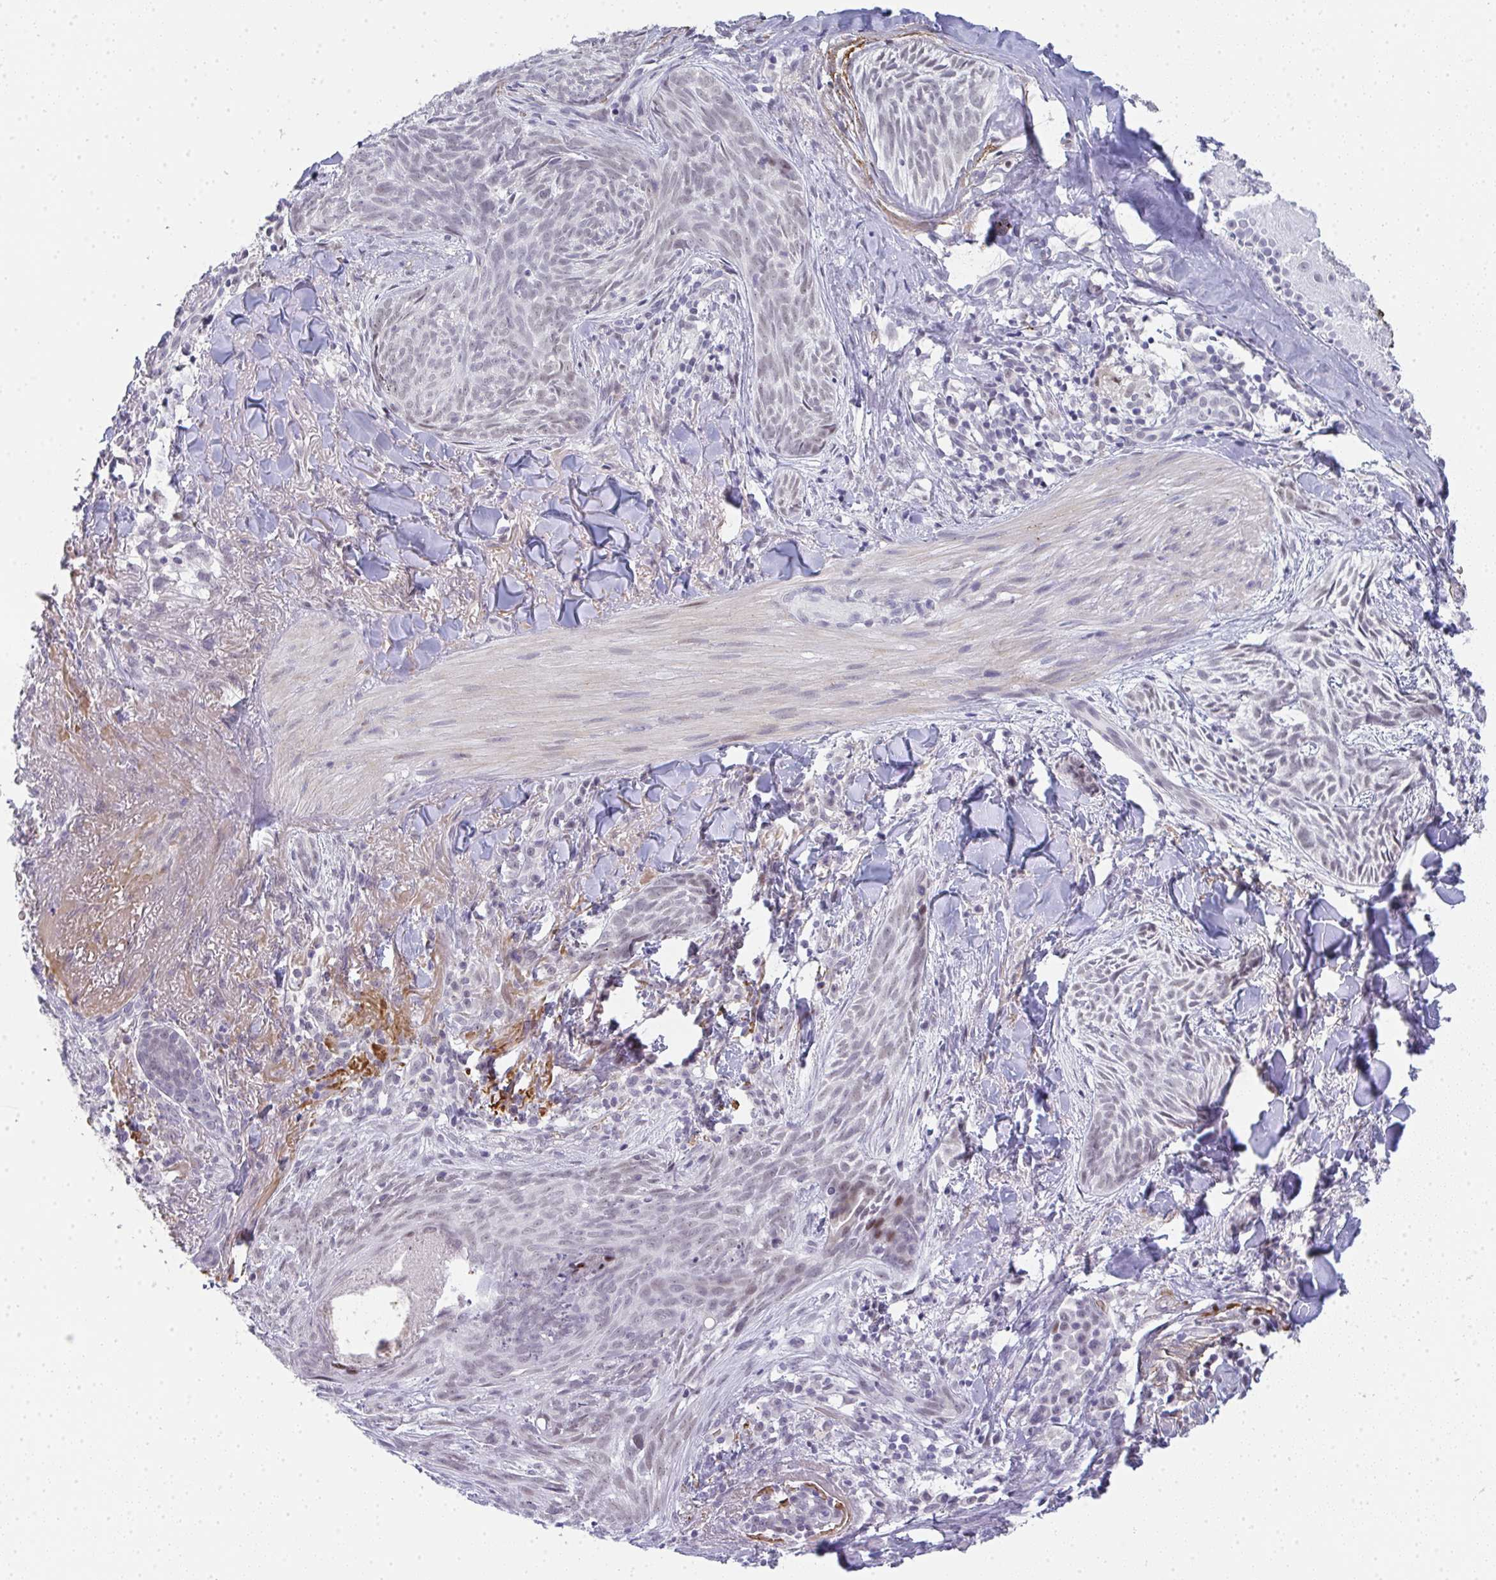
{"staining": {"intensity": "negative", "quantity": "none", "location": "none"}, "tissue": "skin cancer", "cell_type": "Tumor cells", "image_type": "cancer", "snomed": [{"axis": "morphology", "description": "Basal cell carcinoma"}, {"axis": "topography", "description": "Skin"}], "caption": "Immunohistochemical staining of skin basal cell carcinoma reveals no significant positivity in tumor cells.", "gene": "TNMD", "patient": {"sex": "female", "age": 93}}